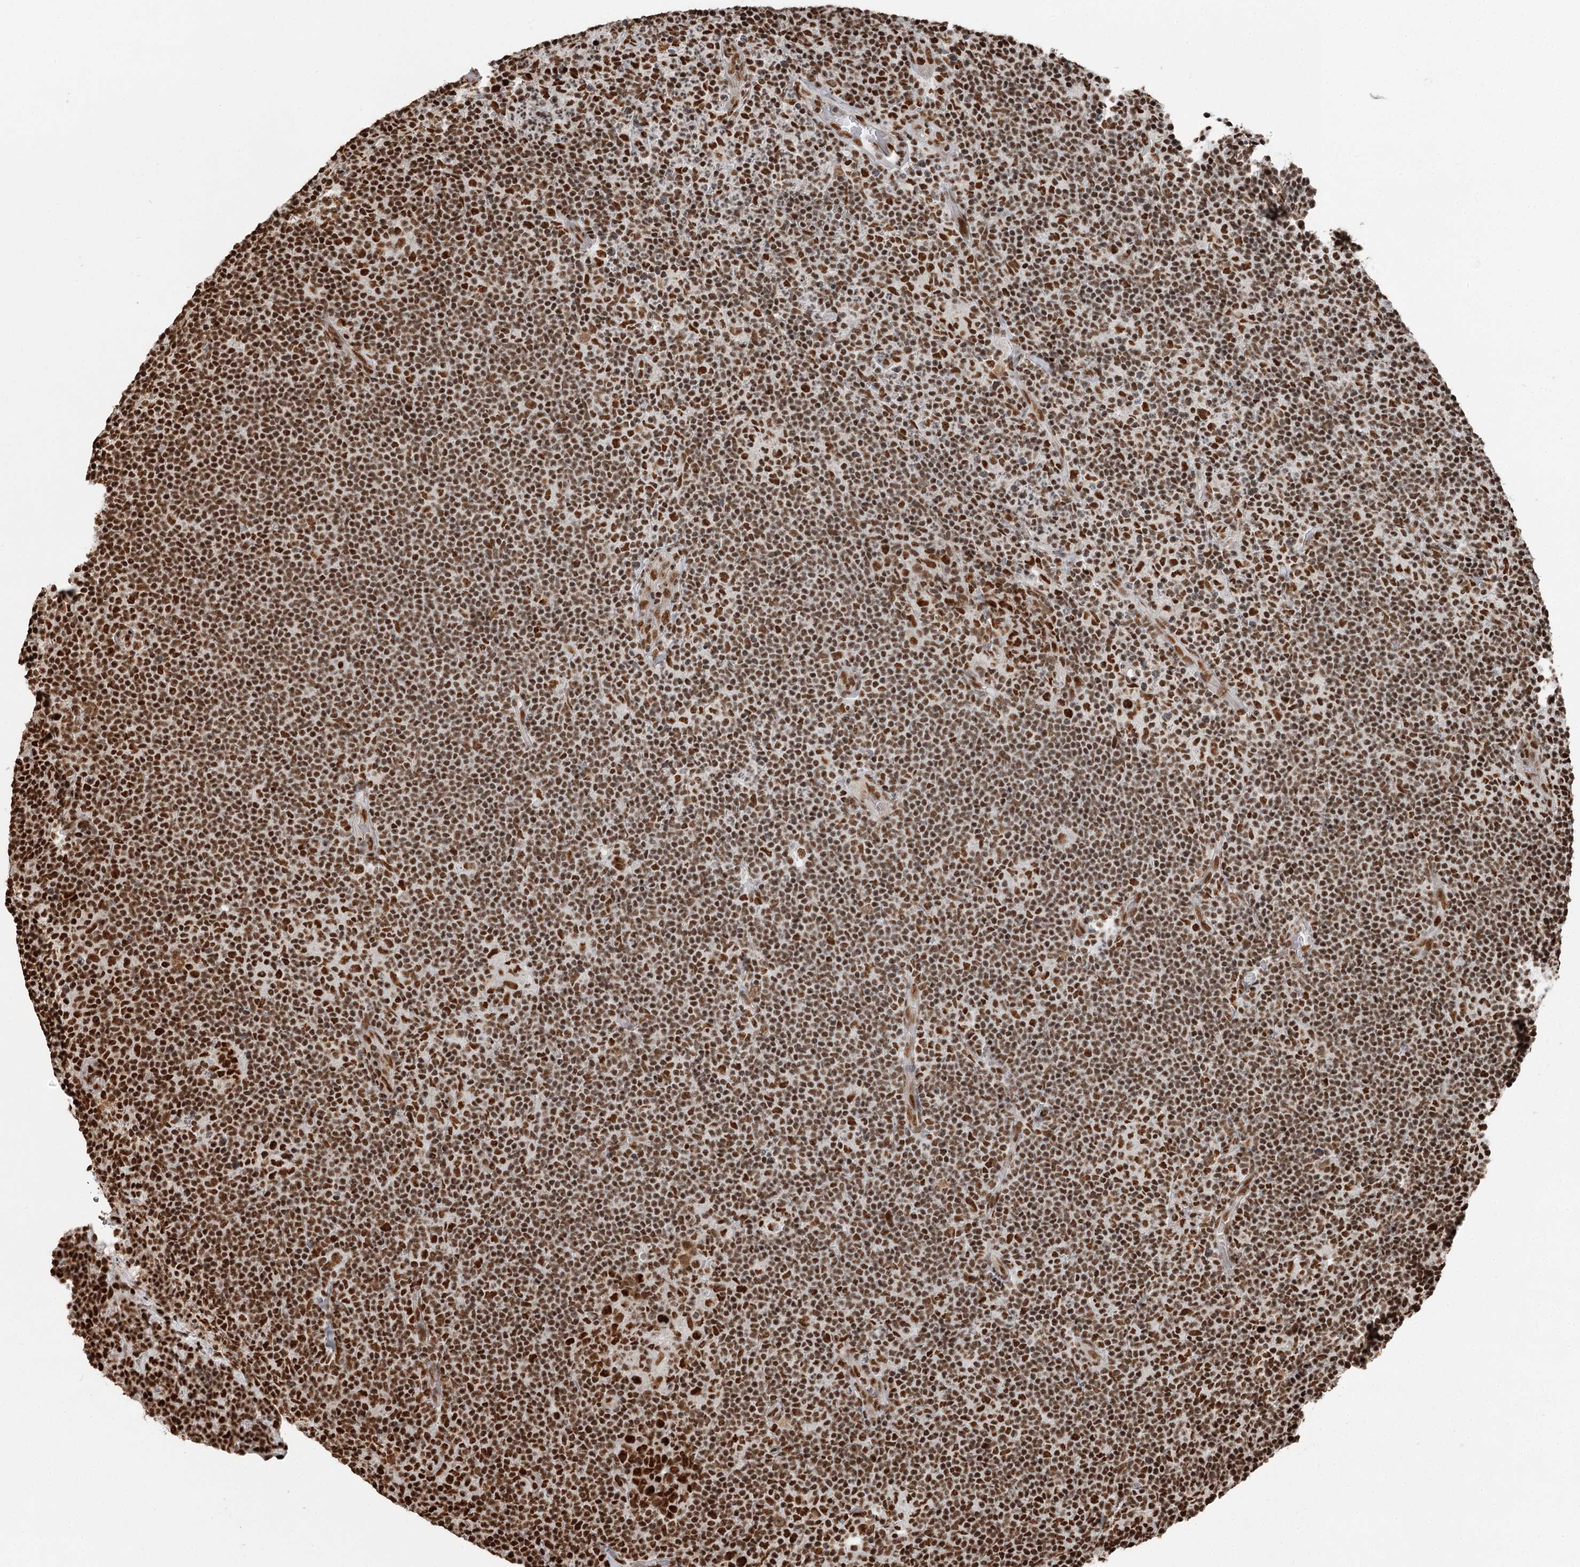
{"staining": {"intensity": "strong", "quantity": ">75%", "location": "nuclear"}, "tissue": "lymphoma", "cell_type": "Tumor cells", "image_type": "cancer", "snomed": [{"axis": "morphology", "description": "Hodgkin's disease, NOS"}, {"axis": "topography", "description": "Lymph node"}], "caption": "A brown stain shows strong nuclear expression of a protein in human lymphoma tumor cells.", "gene": "RBBP7", "patient": {"sex": "female", "age": 57}}